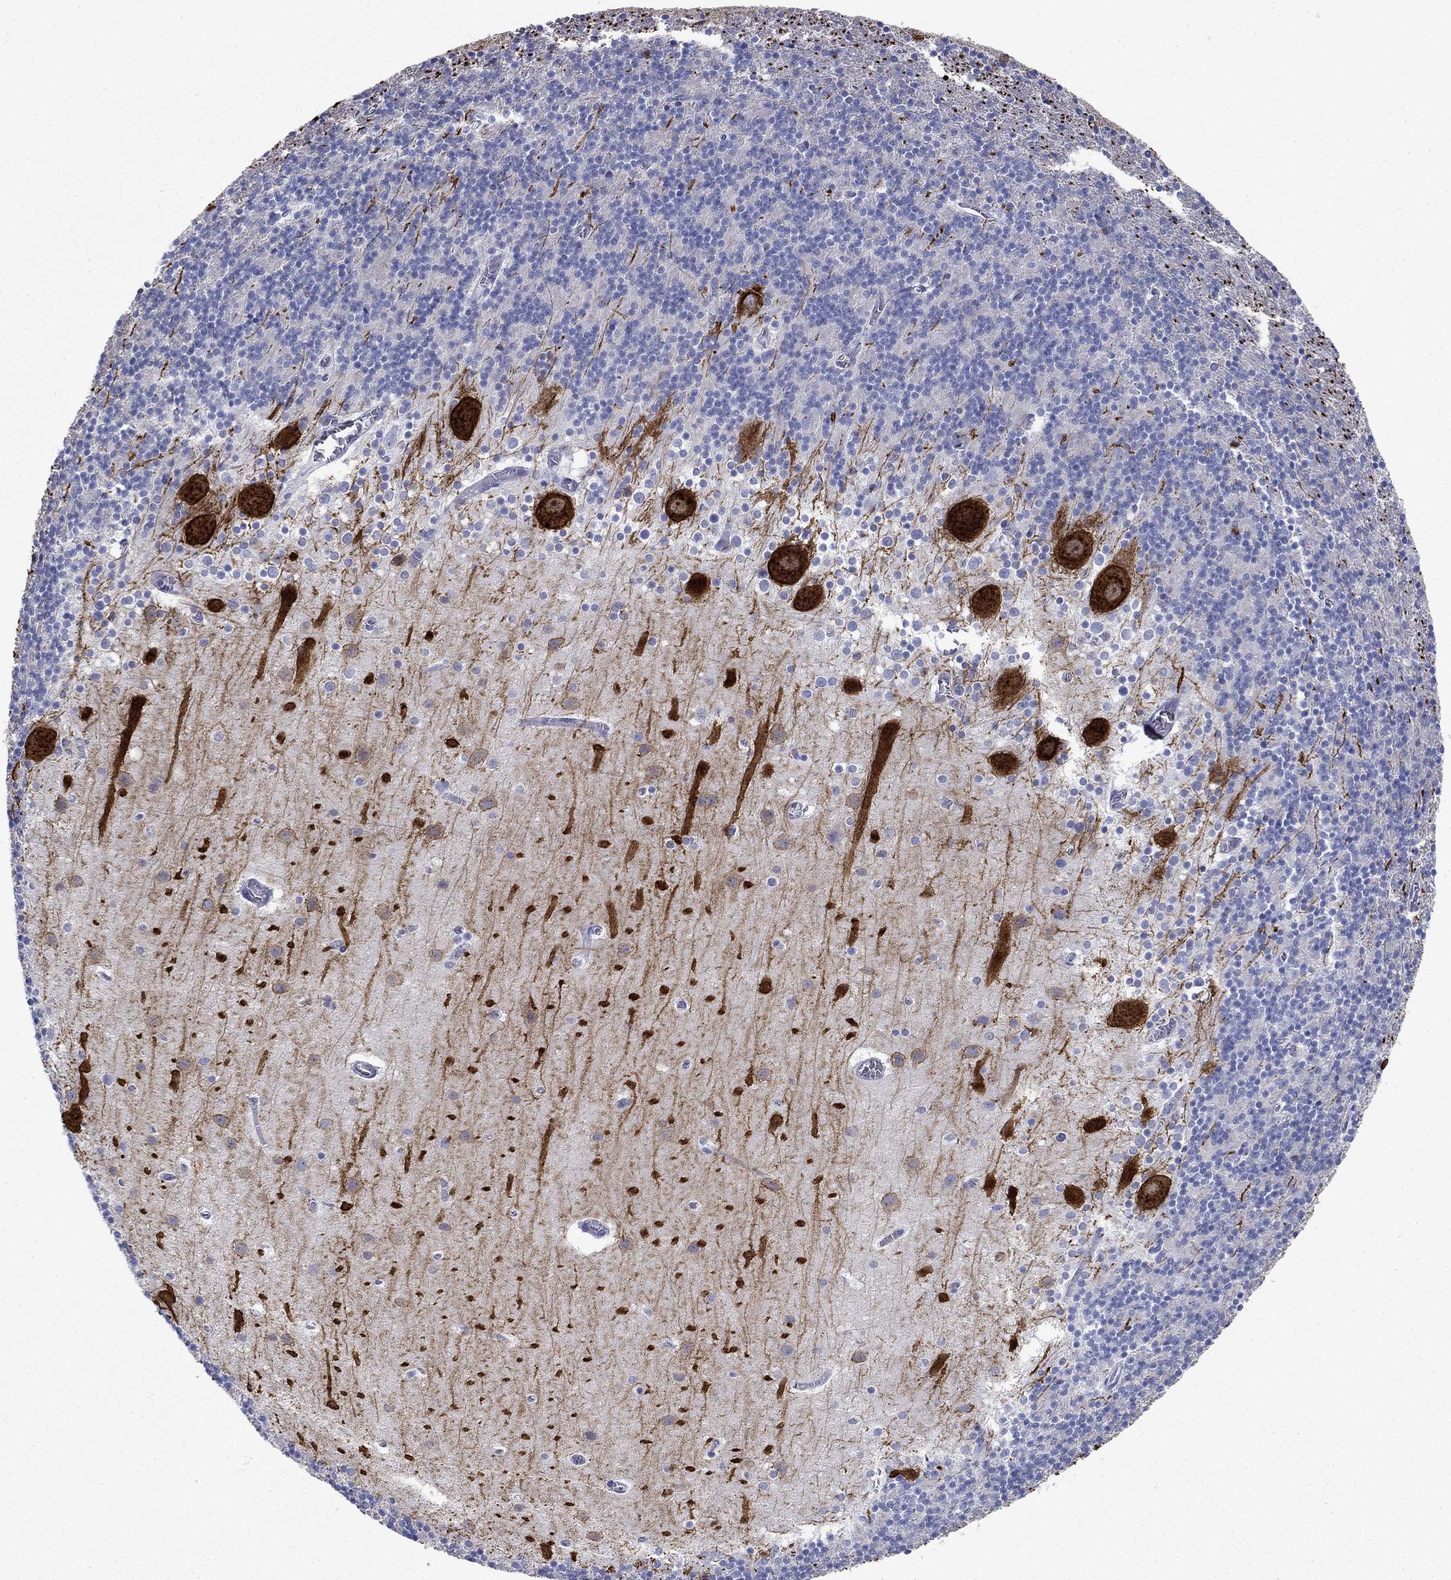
{"staining": {"intensity": "negative", "quantity": "none", "location": "none"}, "tissue": "cerebellum", "cell_type": "Cells in granular layer", "image_type": "normal", "snomed": [{"axis": "morphology", "description": "Normal tissue, NOS"}, {"axis": "topography", "description": "Cerebellum"}], "caption": "Unremarkable cerebellum was stained to show a protein in brown. There is no significant staining in cells in granular layer.", "gene": "PRKCG", "patient": {"sex": "male", "age": 70}}